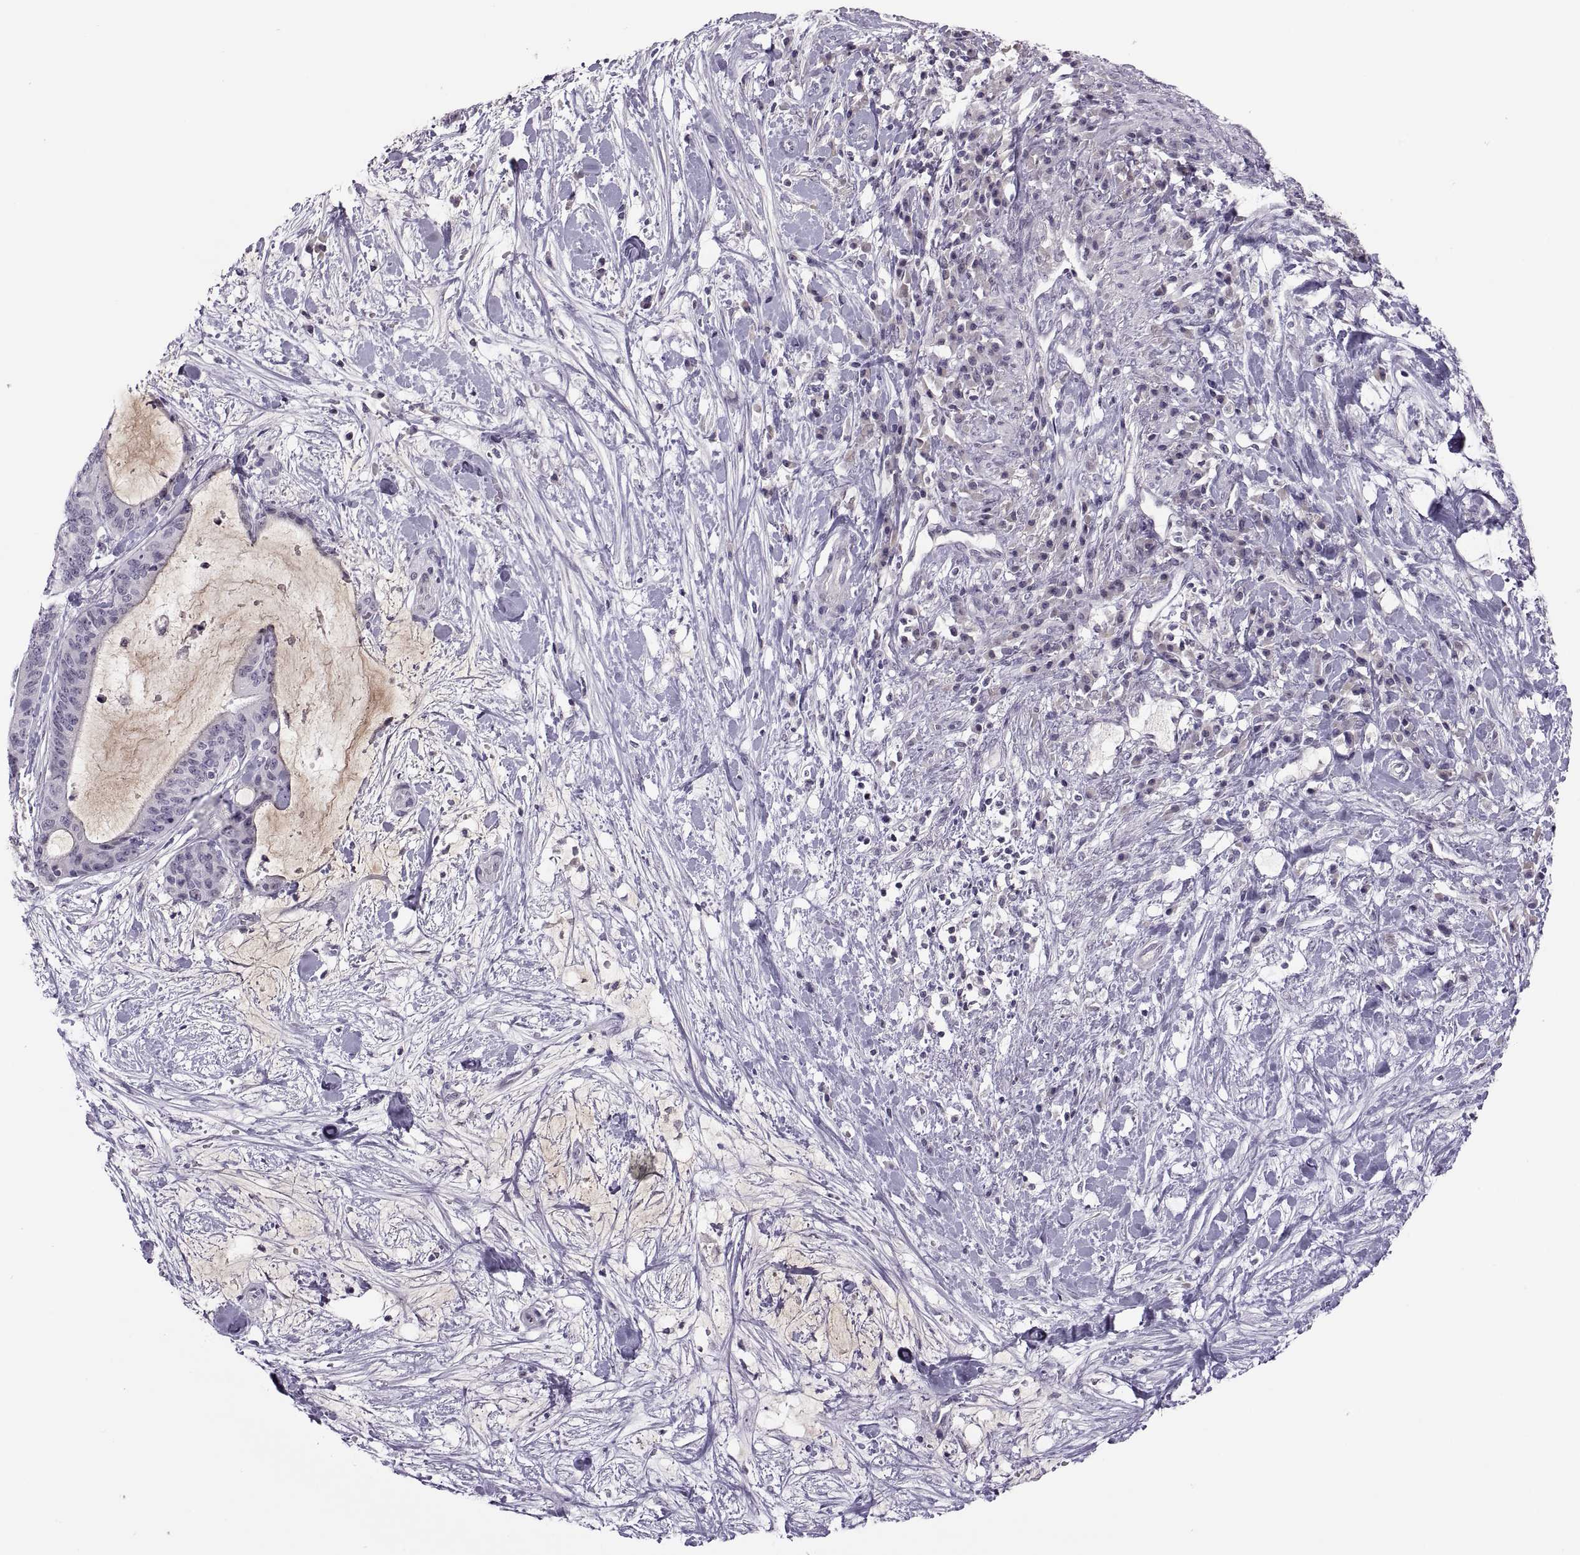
{"staining": {"intensity": "negative", "quantity": "none", "location": "none"}, "tissue": "liver cancer", "cell_type": "Tumor cells", "image_type": "cancer", "snomed": [{"axis": "morphology", "description": "Cholangiocarcinoma"}, {"axis": "topography", "description": "Liver"}], "caption": "DAB immunohistochemical staining of human cholangiocarcinoma (liver) displays no significant staining in tumor cells.", "gene": "CHCT1", "patient": {"sex": "female", "age": 73}}